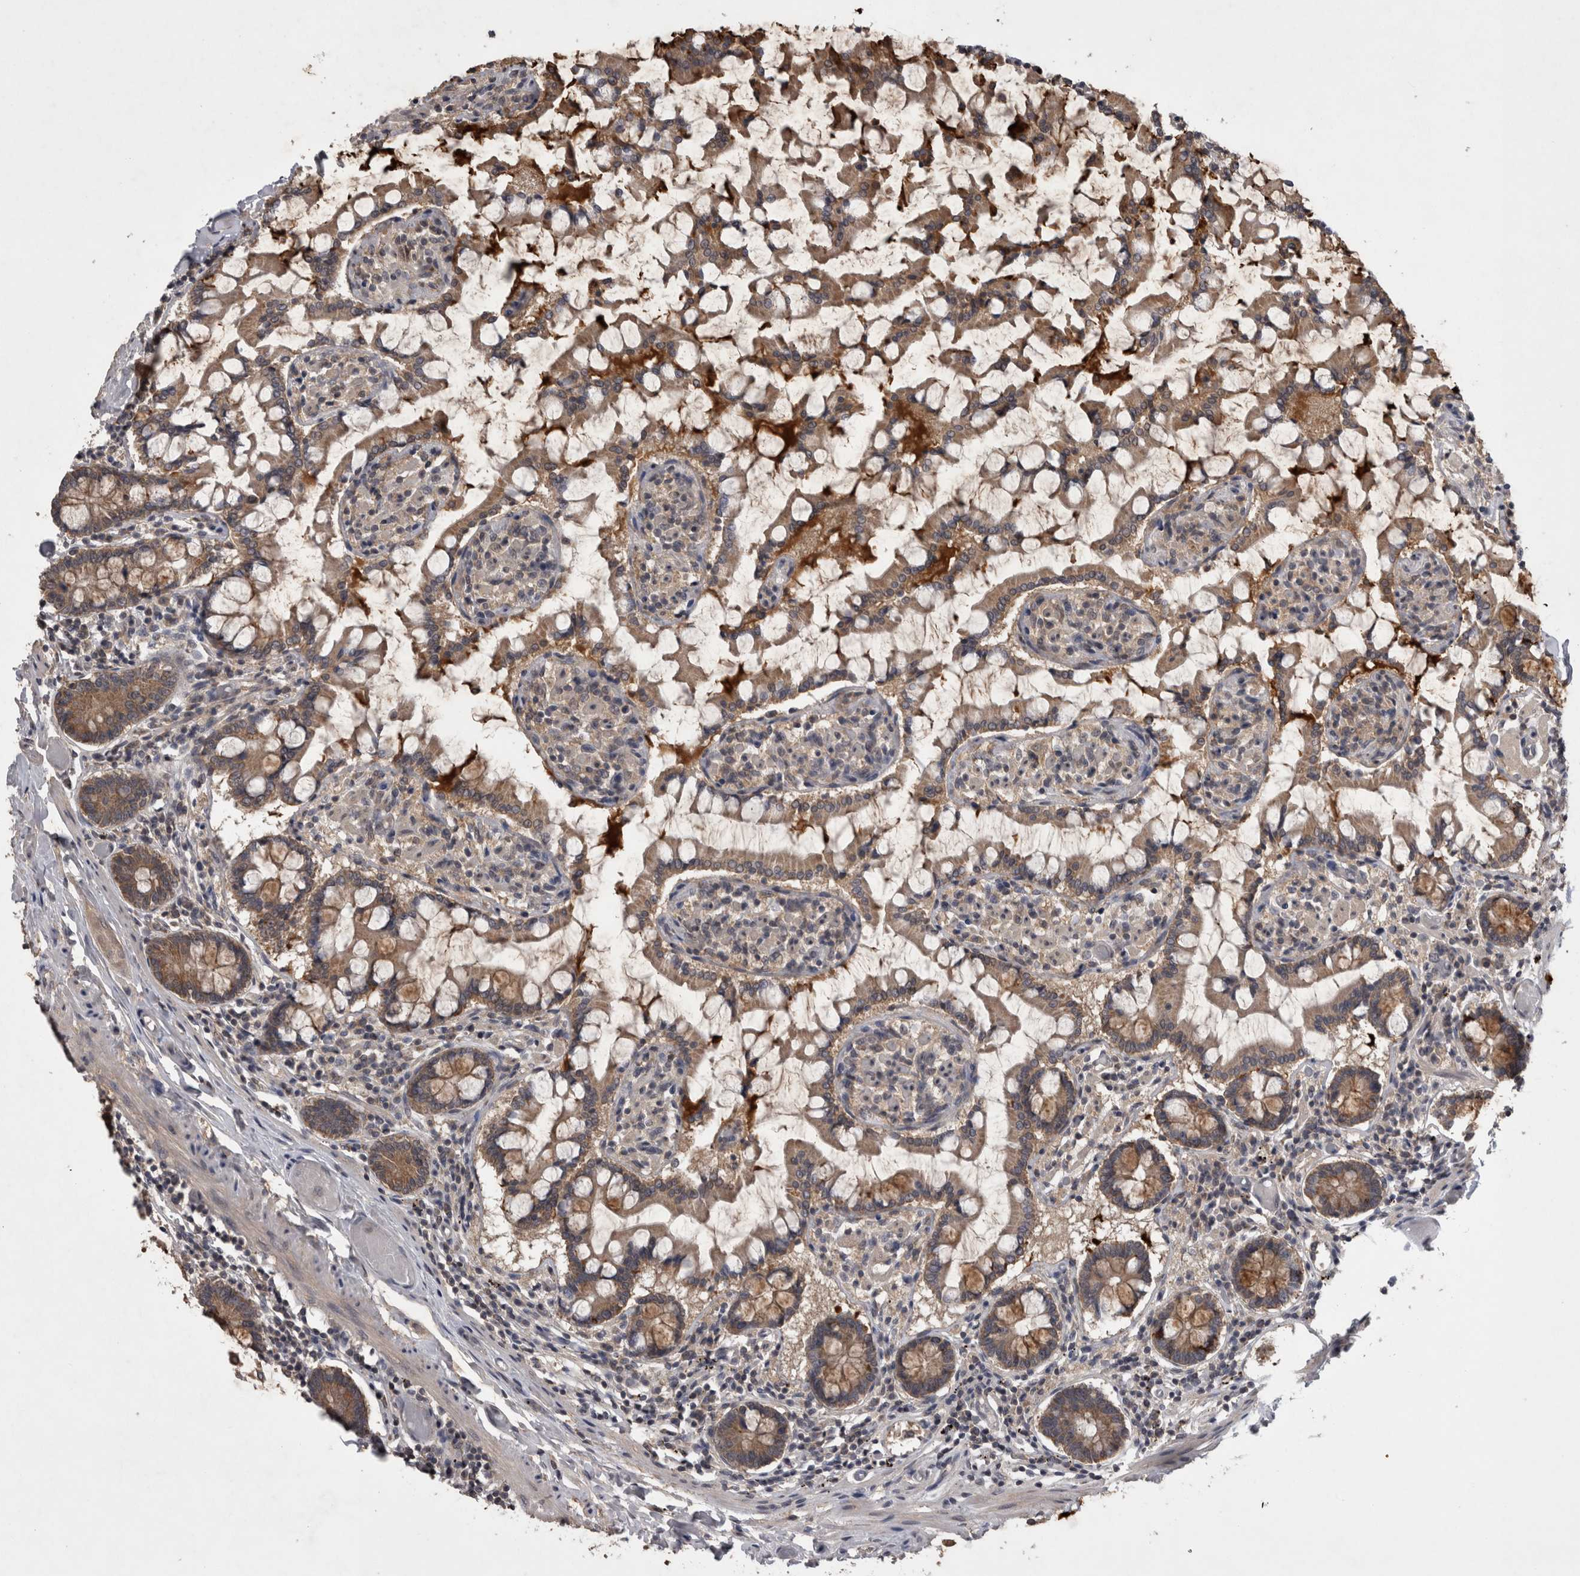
{"staining": {"intensity": "moderate", "quantity": ">75%", "location": "cytoplasmic/membranous"}, "tissue": "small intestine", "cell_type": "Glandular cells", "image_type": "normal", "snomed": [{"axis": "morphology", "description": "Normal tissue, NOS"}, {"axis": "topography", "description": "Small intestine"}], "caption": "An immunohistochemistry histopathology image of normal tissue is shown. Protein staining in brown labels moderate cytoplasmic/membranous positivity in small intestine within glandular cells.", "gene": "ZNF114", "patient": {"sex": "male", "age": 41}}